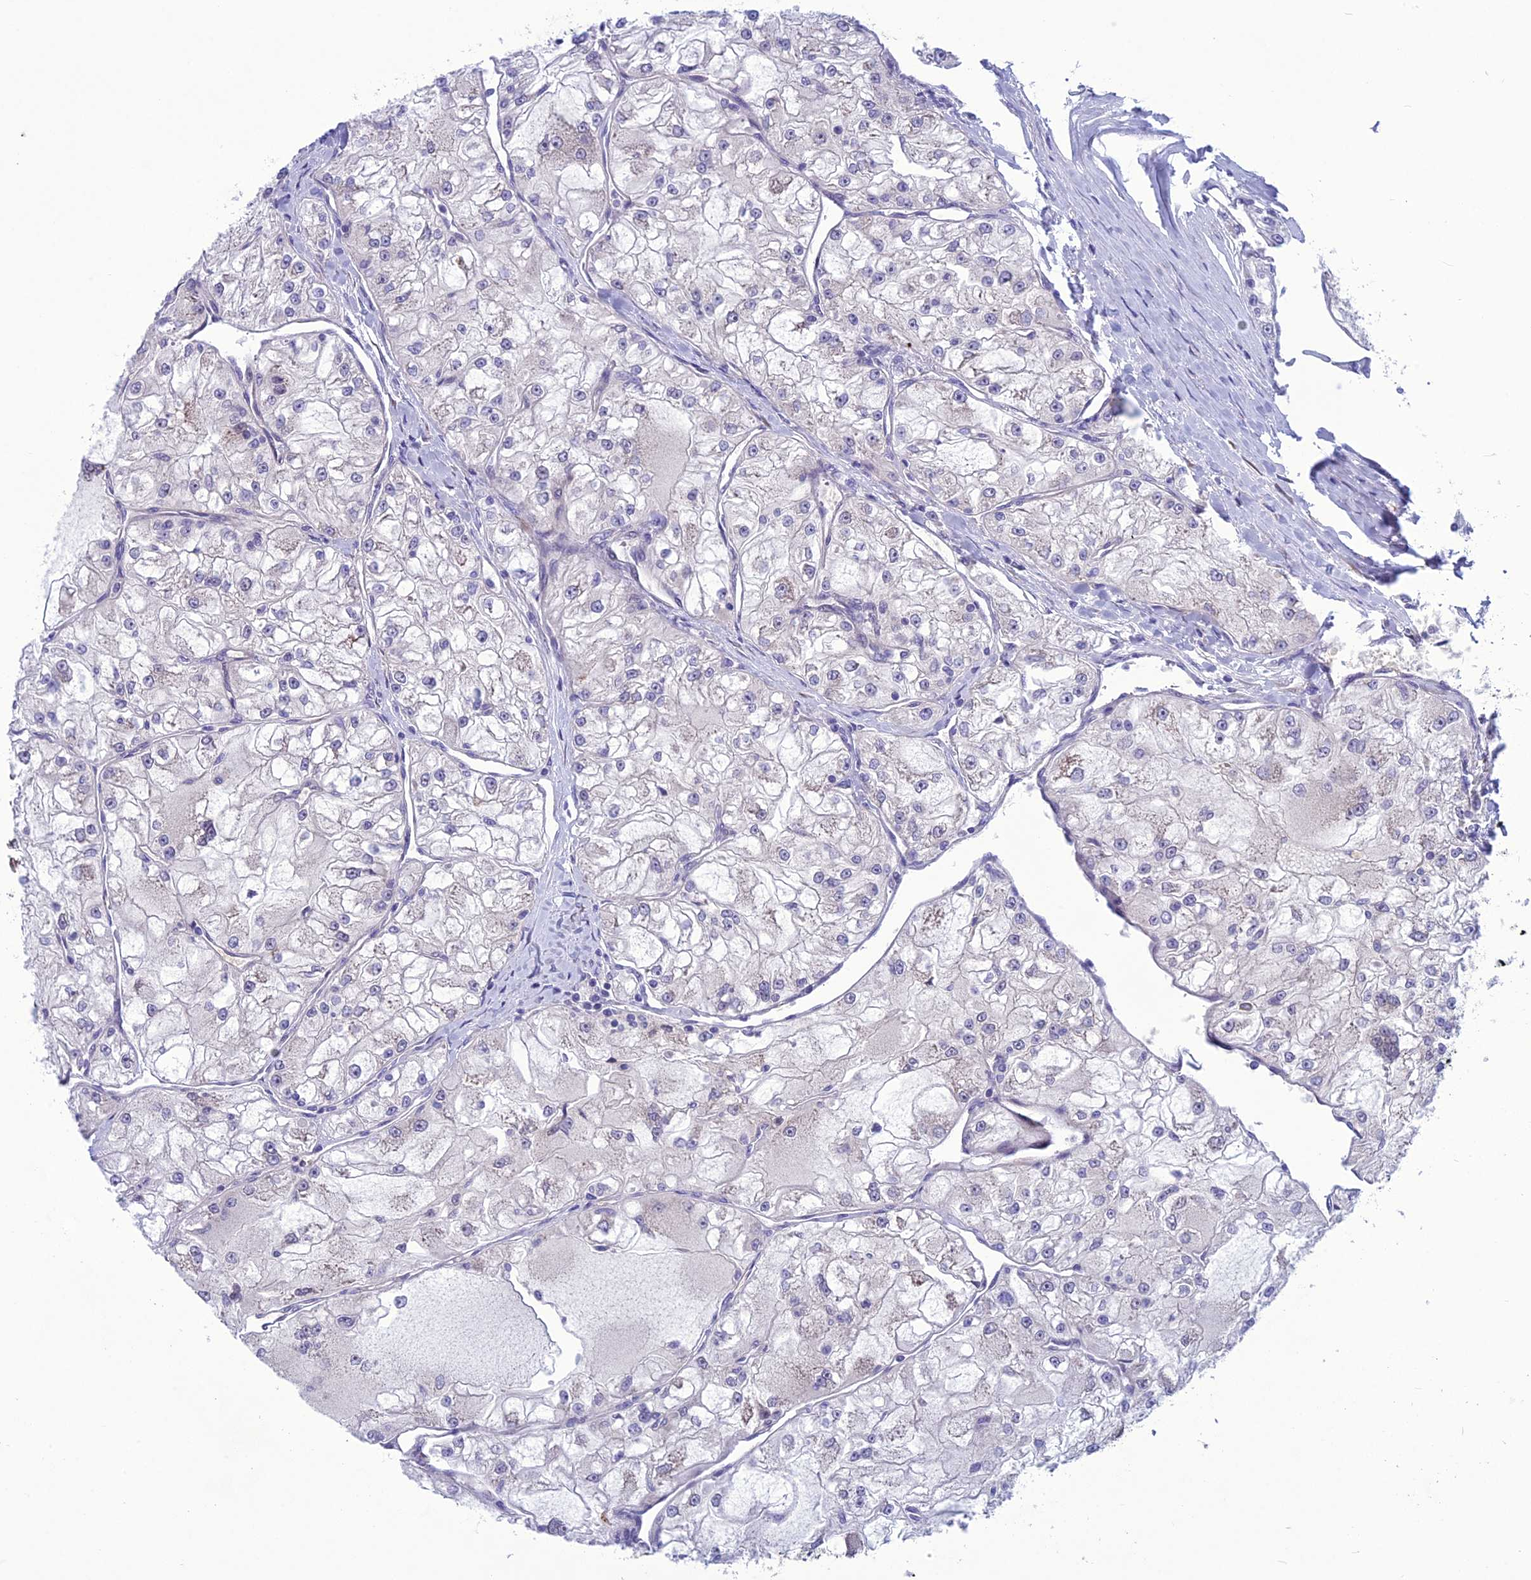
{"staining": {"intensity": "negative", "quantity": "none", "location": "none"}, "tissue": "renal cancer", "cell_type": "Tumor cells", "image_type": "cancer", "snomed": [{"axis": "morphology", "description": "Adenocarcinoma, NOS"}, {"axis": "topography", "description": "Kidney"}], "caption": "Histopathology image shows no protein expression in tumor cells of adenocarcinoma (renal) tissue.", "gene": "PSMF1", "patient": {"sex": "female", "age": 72}}